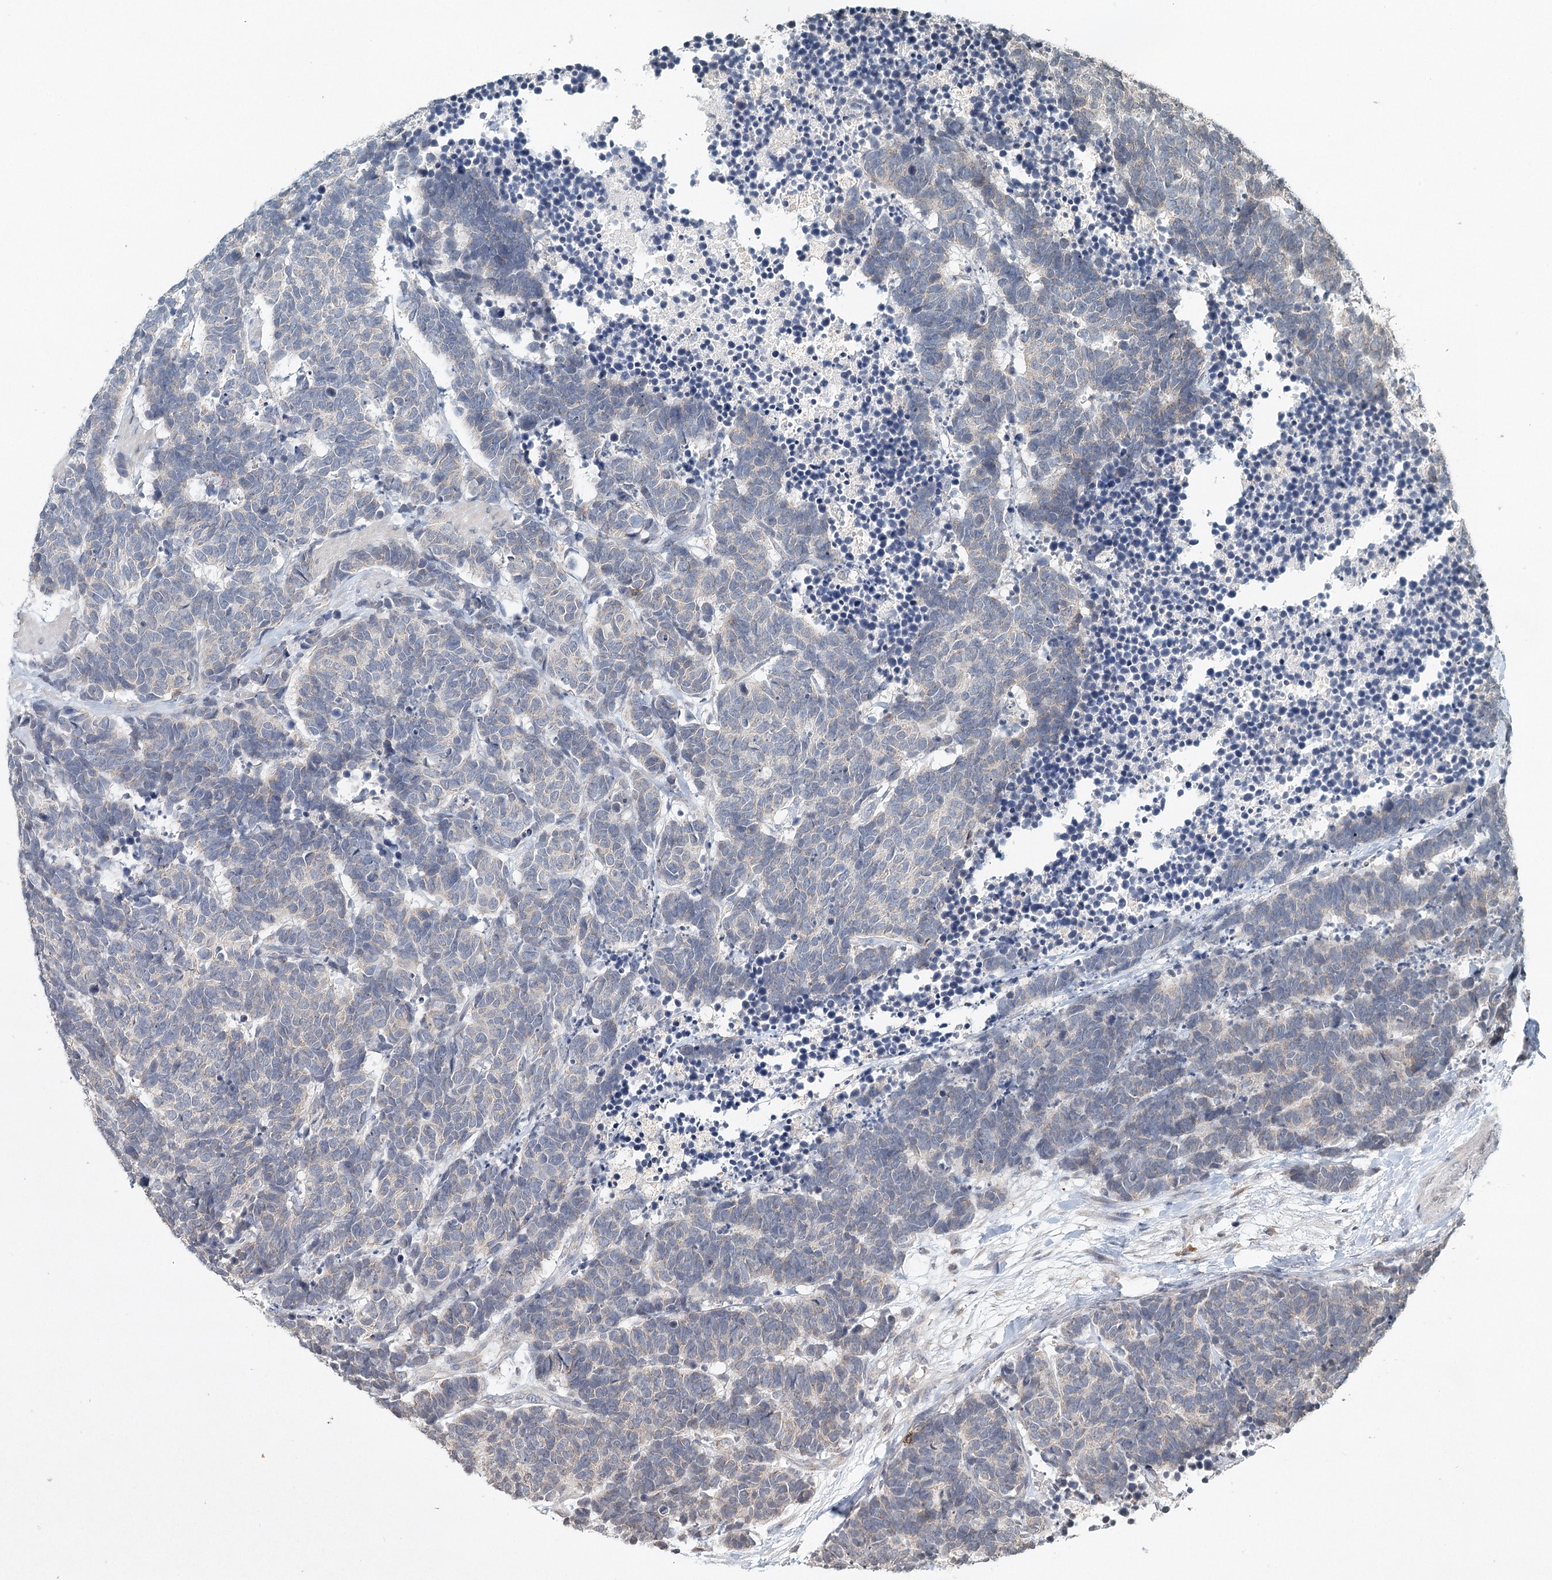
{"staining": {"intensity": "negative", "quantity": "none", "location": "none"}, "tissue": "carcinoid", "cell_type": "Tumor cells", "image_type": "cancer", "snomed": [{"axis": "morphology", "description": "Carcinoma, NOS"}, {"axis": "morphology", "description": "Carcinoid, malignant, NOS"}, {"axis": "topography", "description": "Urinary bladder"}], "caption": "The immunohistochemistry (IHC) image has no significant staining in tumor cells of carcinoid (malignant) tissue.", "gene": "ICOS", "patient": {"sex": "male", "age": 57}}